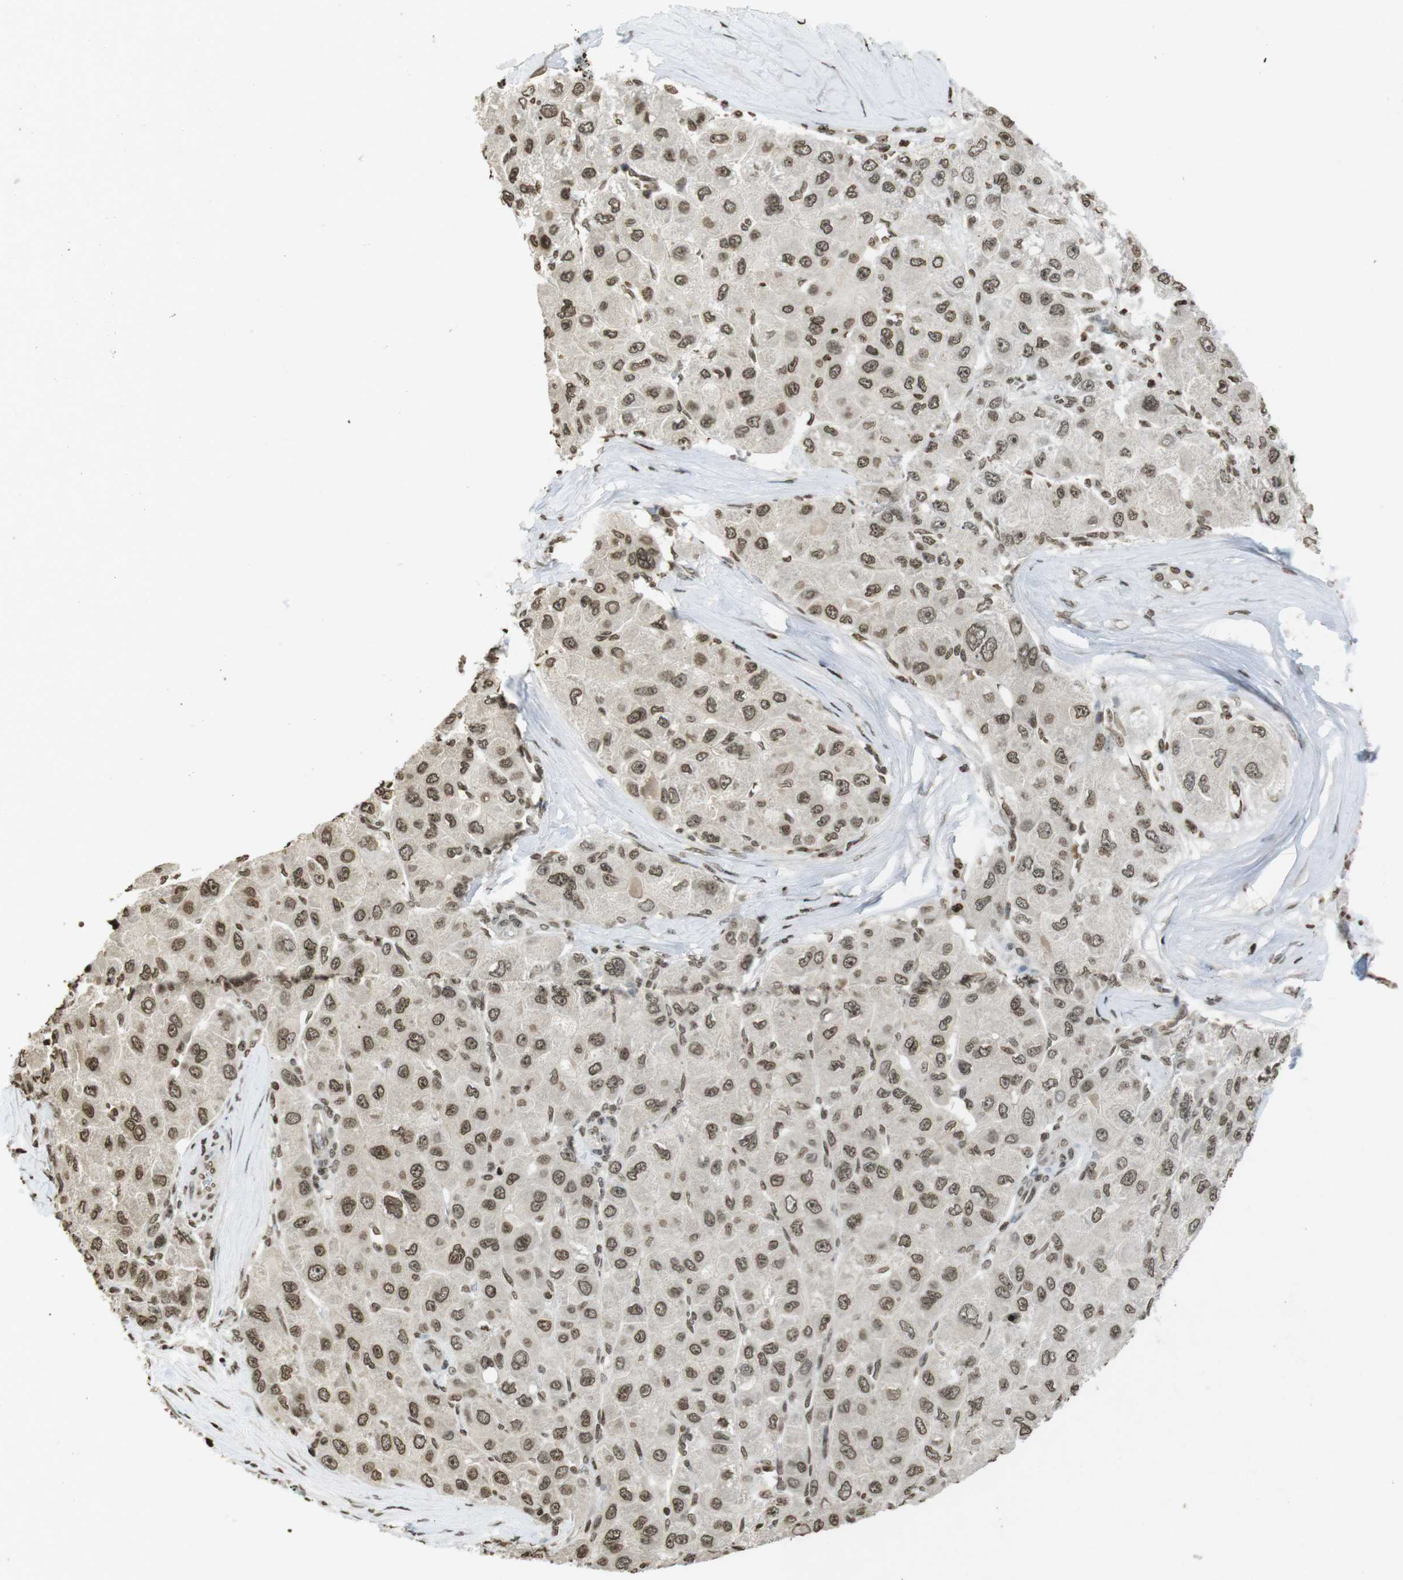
{"staining": {"intensity": "moderate", "quantity": ">75%", "location": "cytoplasmic/membranous,nuclear"}, "tissue": "liver cancer", "cell_type": "Tumor cells", "image_type": "cancer", "snomed": [{"axis": "morphology", "description": "Carcinoma, Hepatocellular, NOS"}, {"axis": "topography", "description": "Liver"}], "caption": "IHC histopathology image of liver hepatocellular carcinoma stained for a protein (brown), which shows medium levels of moderate cytoplasmic/membranous and nuclear positivity in about >75% of tumor cells.", "gene": "FOXA3", "patient": {"sex": "male", "age": 80}}